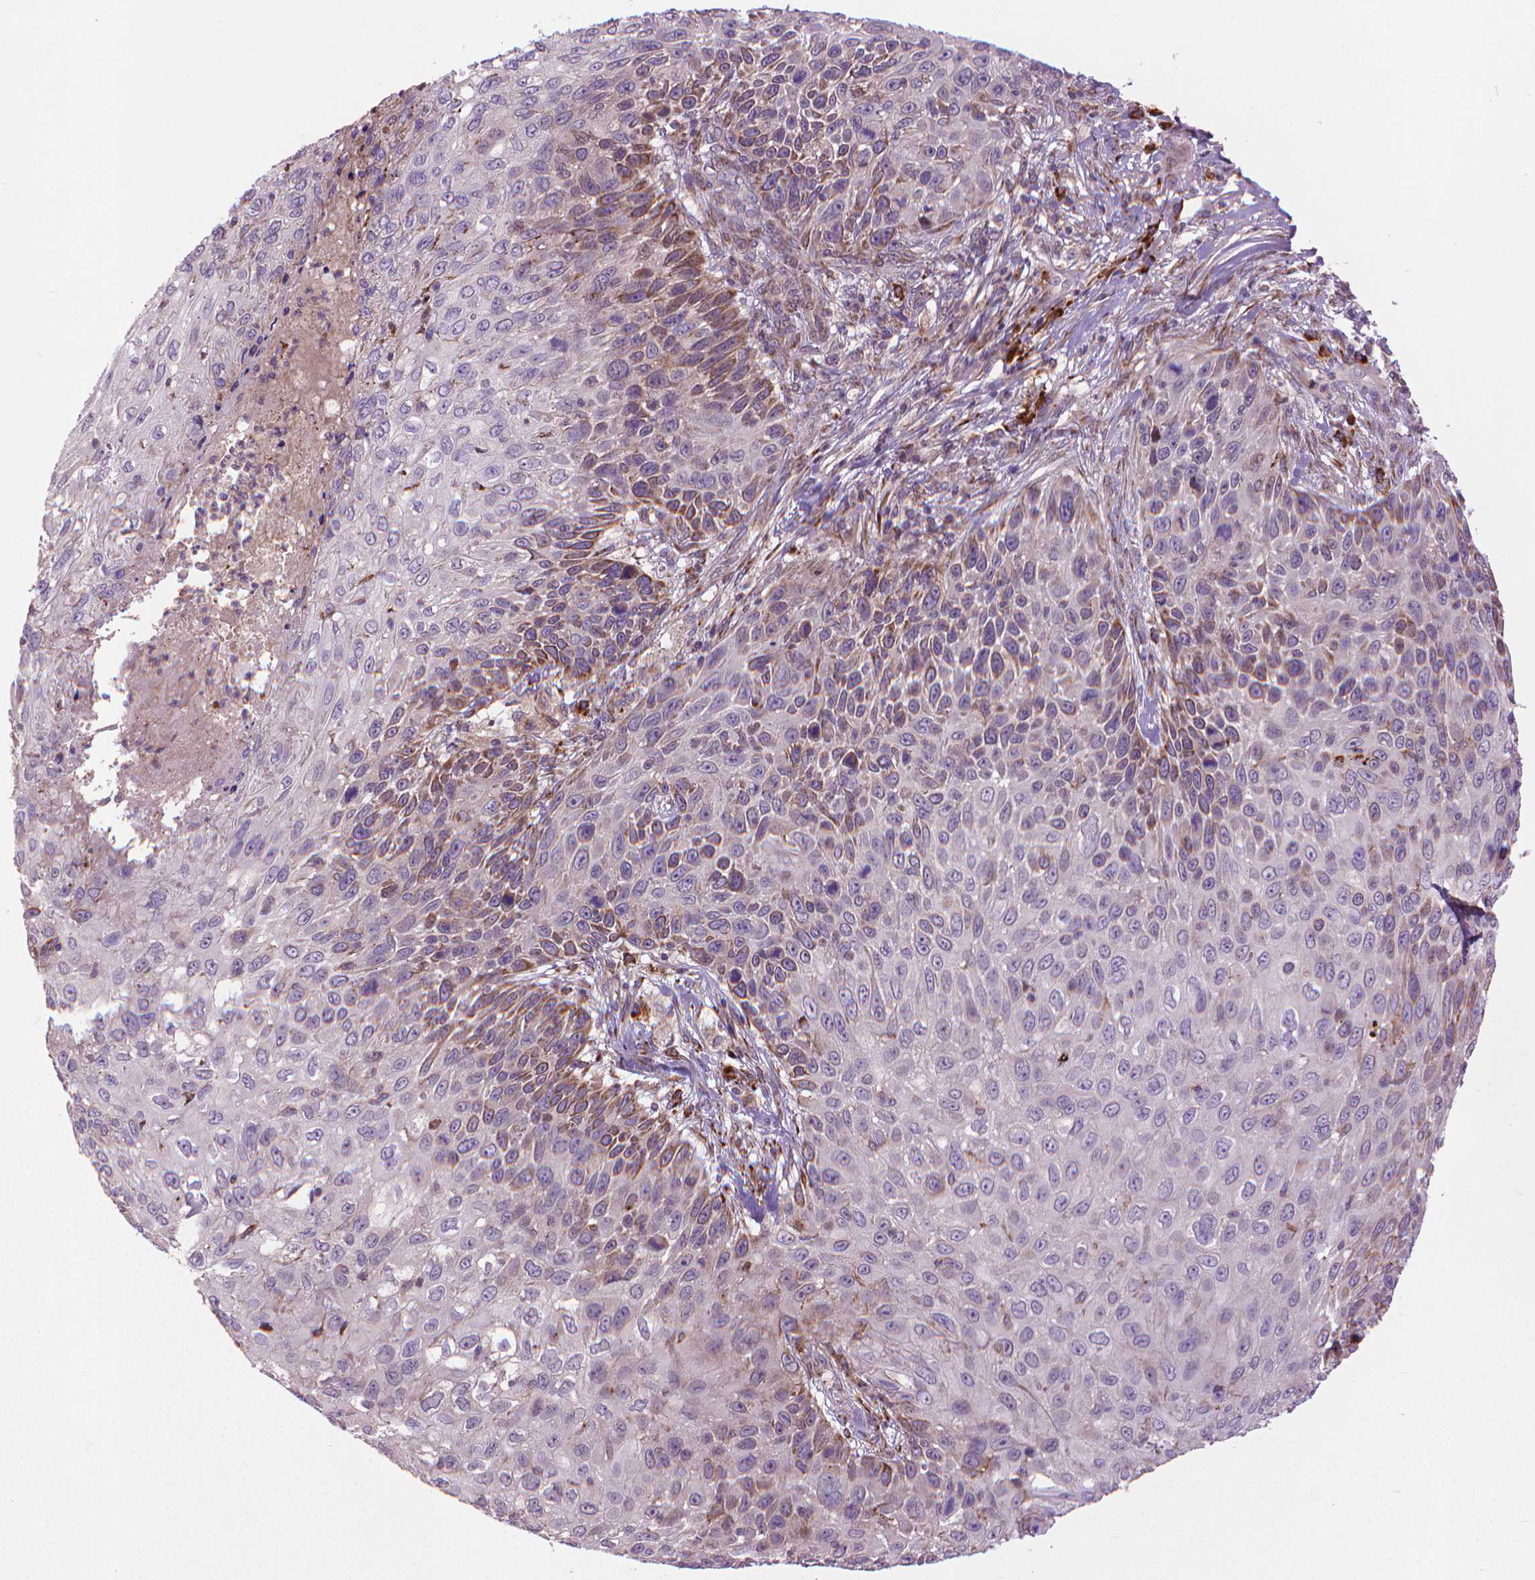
{"staining": {"intensity": "moderate", "quantity": "<25%", "location": "cytoplasmic/membranous"}, "tissue": "skin cancer", "cell_type": "Tumor cells", "image_type": "cancer", "snomed": [{"axis": "morphology", "description": "Squamous cell carcinoma, NOS"}, {"axis": "topography", "description": "Skin"}], "caption": "Brown immunohistochemical staining in skin squamous cell carcinoma displays moderate cytoplasmic/membranous expression in approximately <25% of tumor cells.", "gene": "MYH14", "patient": {"sex": "male", "age": 92}}